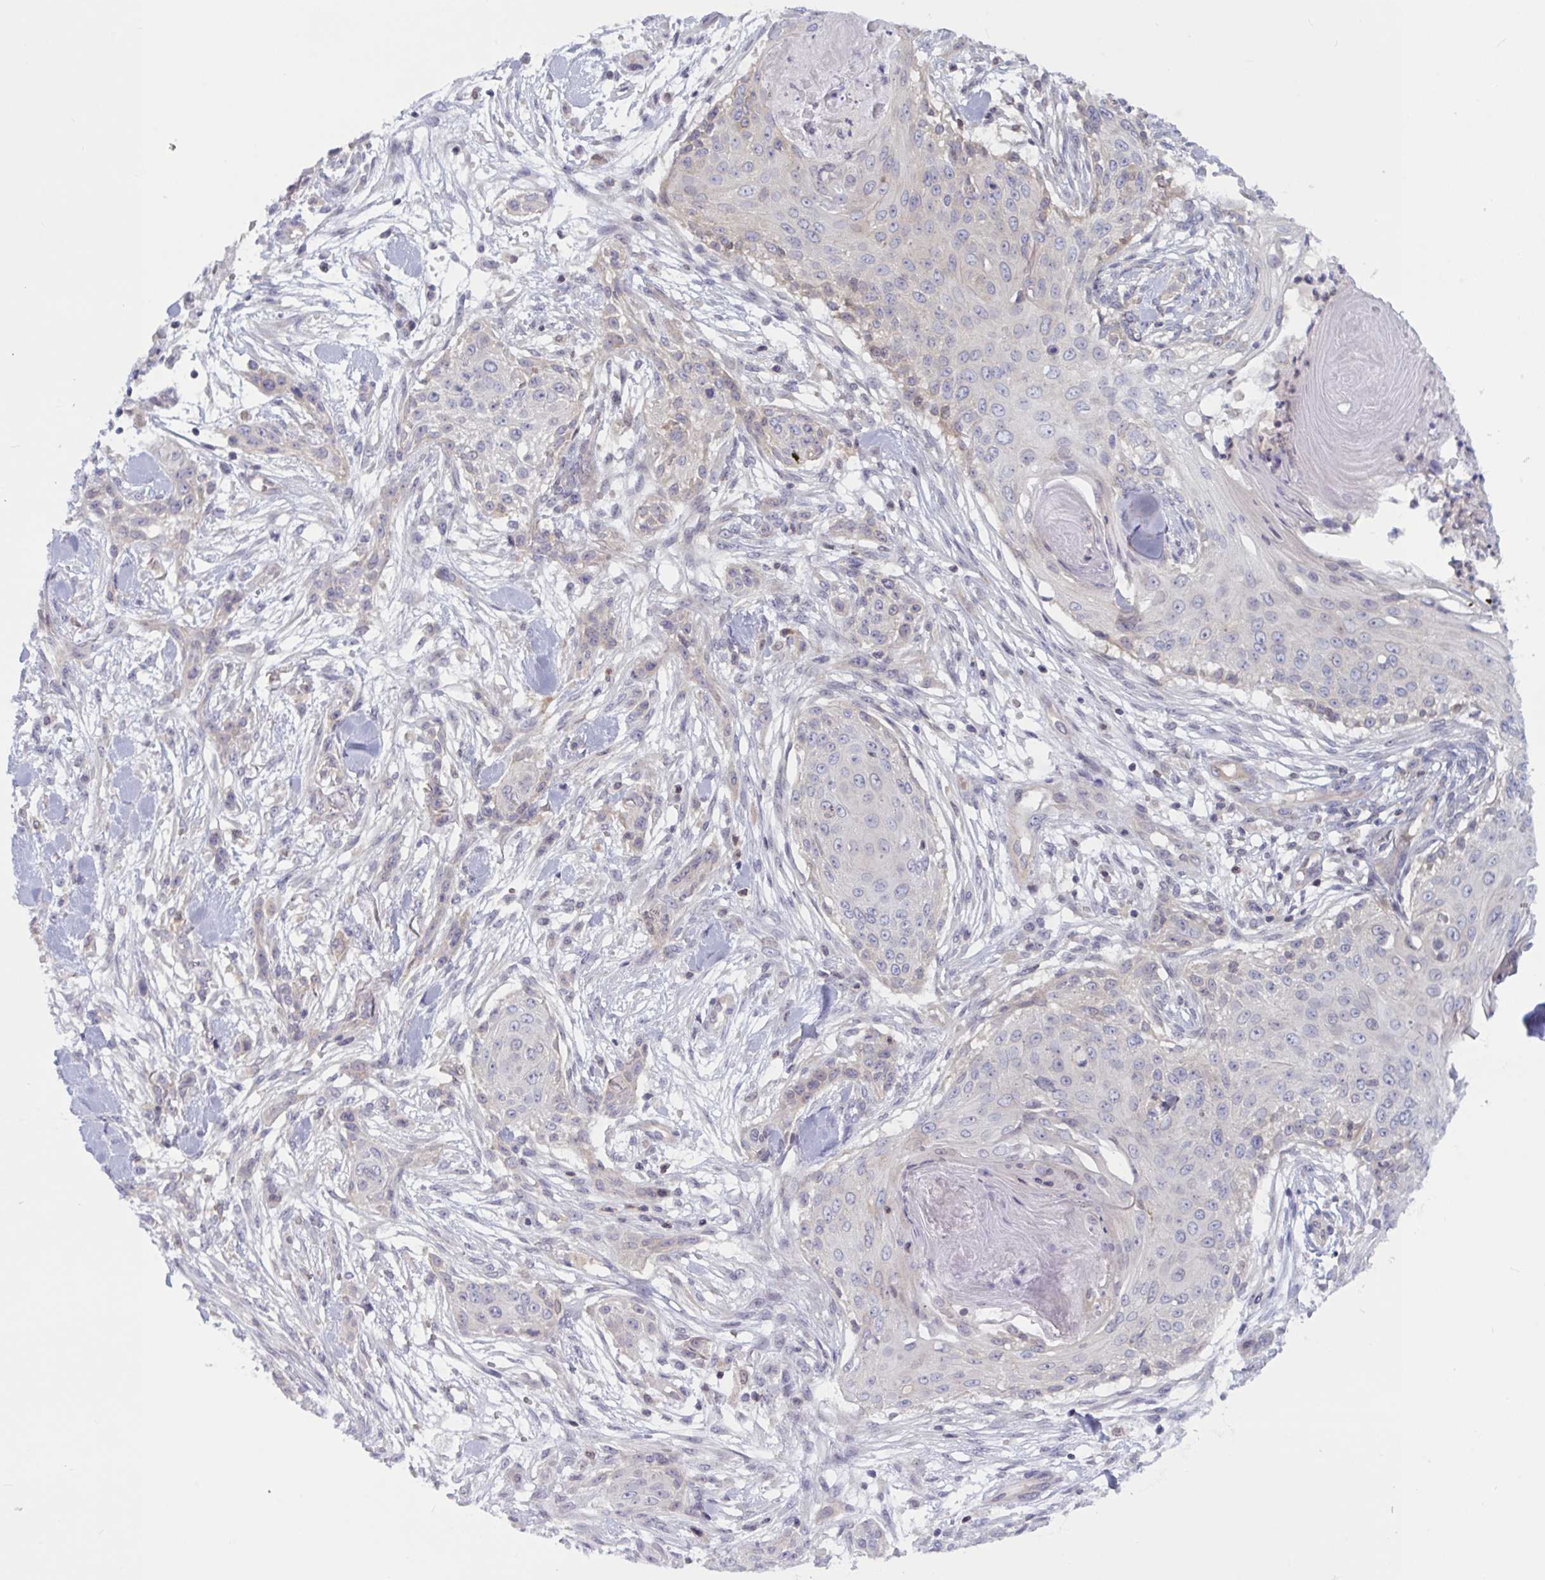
{"staining": {"intensity": "negative", "quantity": "none", "location": "none"}, "tissue": "skin cancer", "cell_type": "Tumor cells", "image_type": "cancer", "snomed": [{"axis": "morphology", "description": "Squamous cell carcinoma, NOS"}, {"axis": "topography", "description": "Skin"}], "caption": "Human skin cancer (squamous cell carcinoma) stained for a protein using immunohistochemistry shows no expression in tumor cells.", "gene": "TANK", "patient": {"sex": "female", "age": 59}}